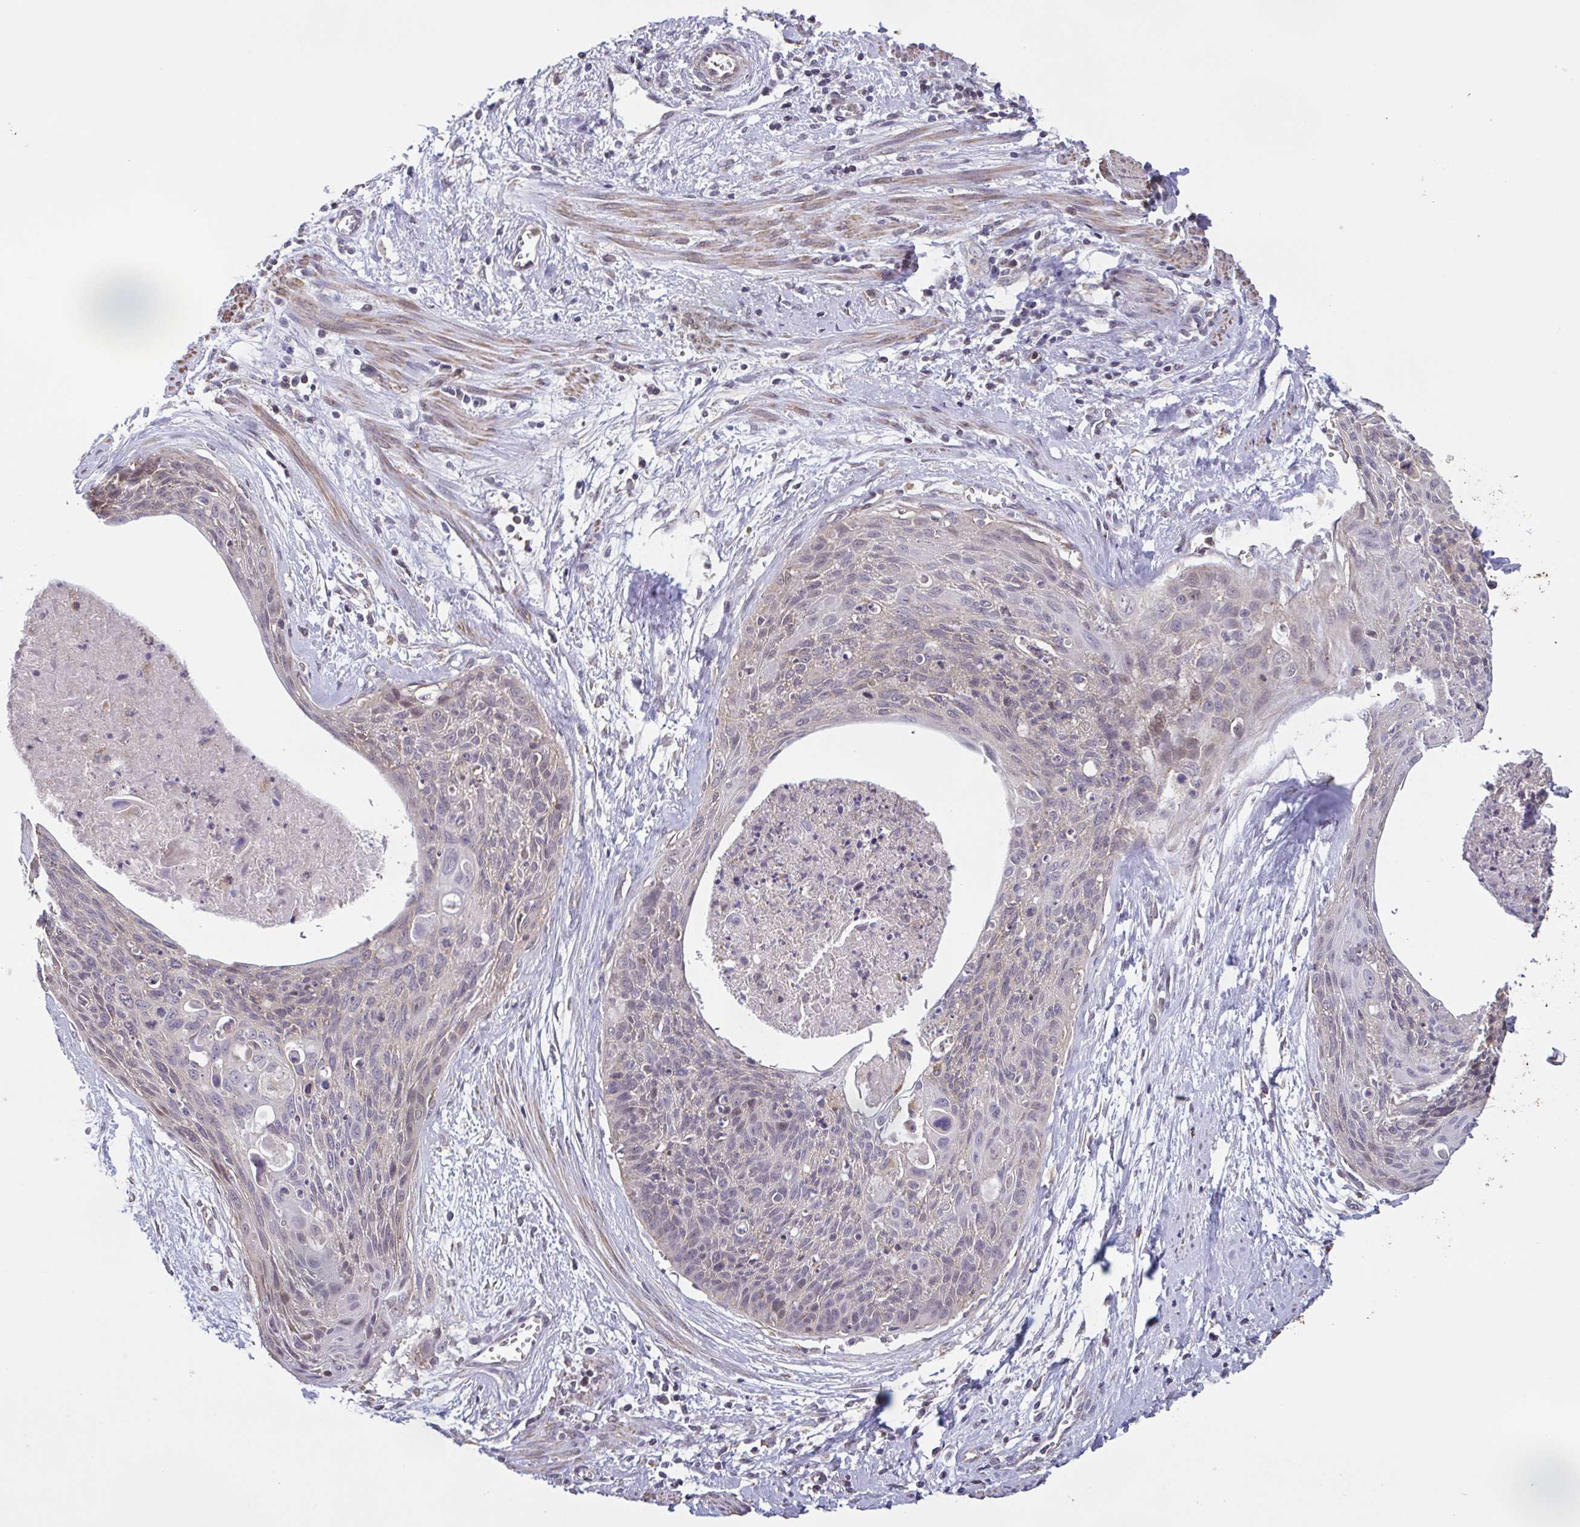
{"staining": {"intensity": "negative", "quantity": "none", "location": "none"}, "tissue": "cervical cancer", "cell_type": "Tumor cells", "image_type": "cancer", "snomed": [{"axis": "morphology", "description": "Squamous cell carcinoma, NOS"}, {"axis": "topography", "description": "Cervix"}], "caption": "Cervical cancer was stained to show a protein in brown. There is no significant positivity in tumor cells.", "gene": "ZNF200", "patient": {"sex": "female", "age": 55}}